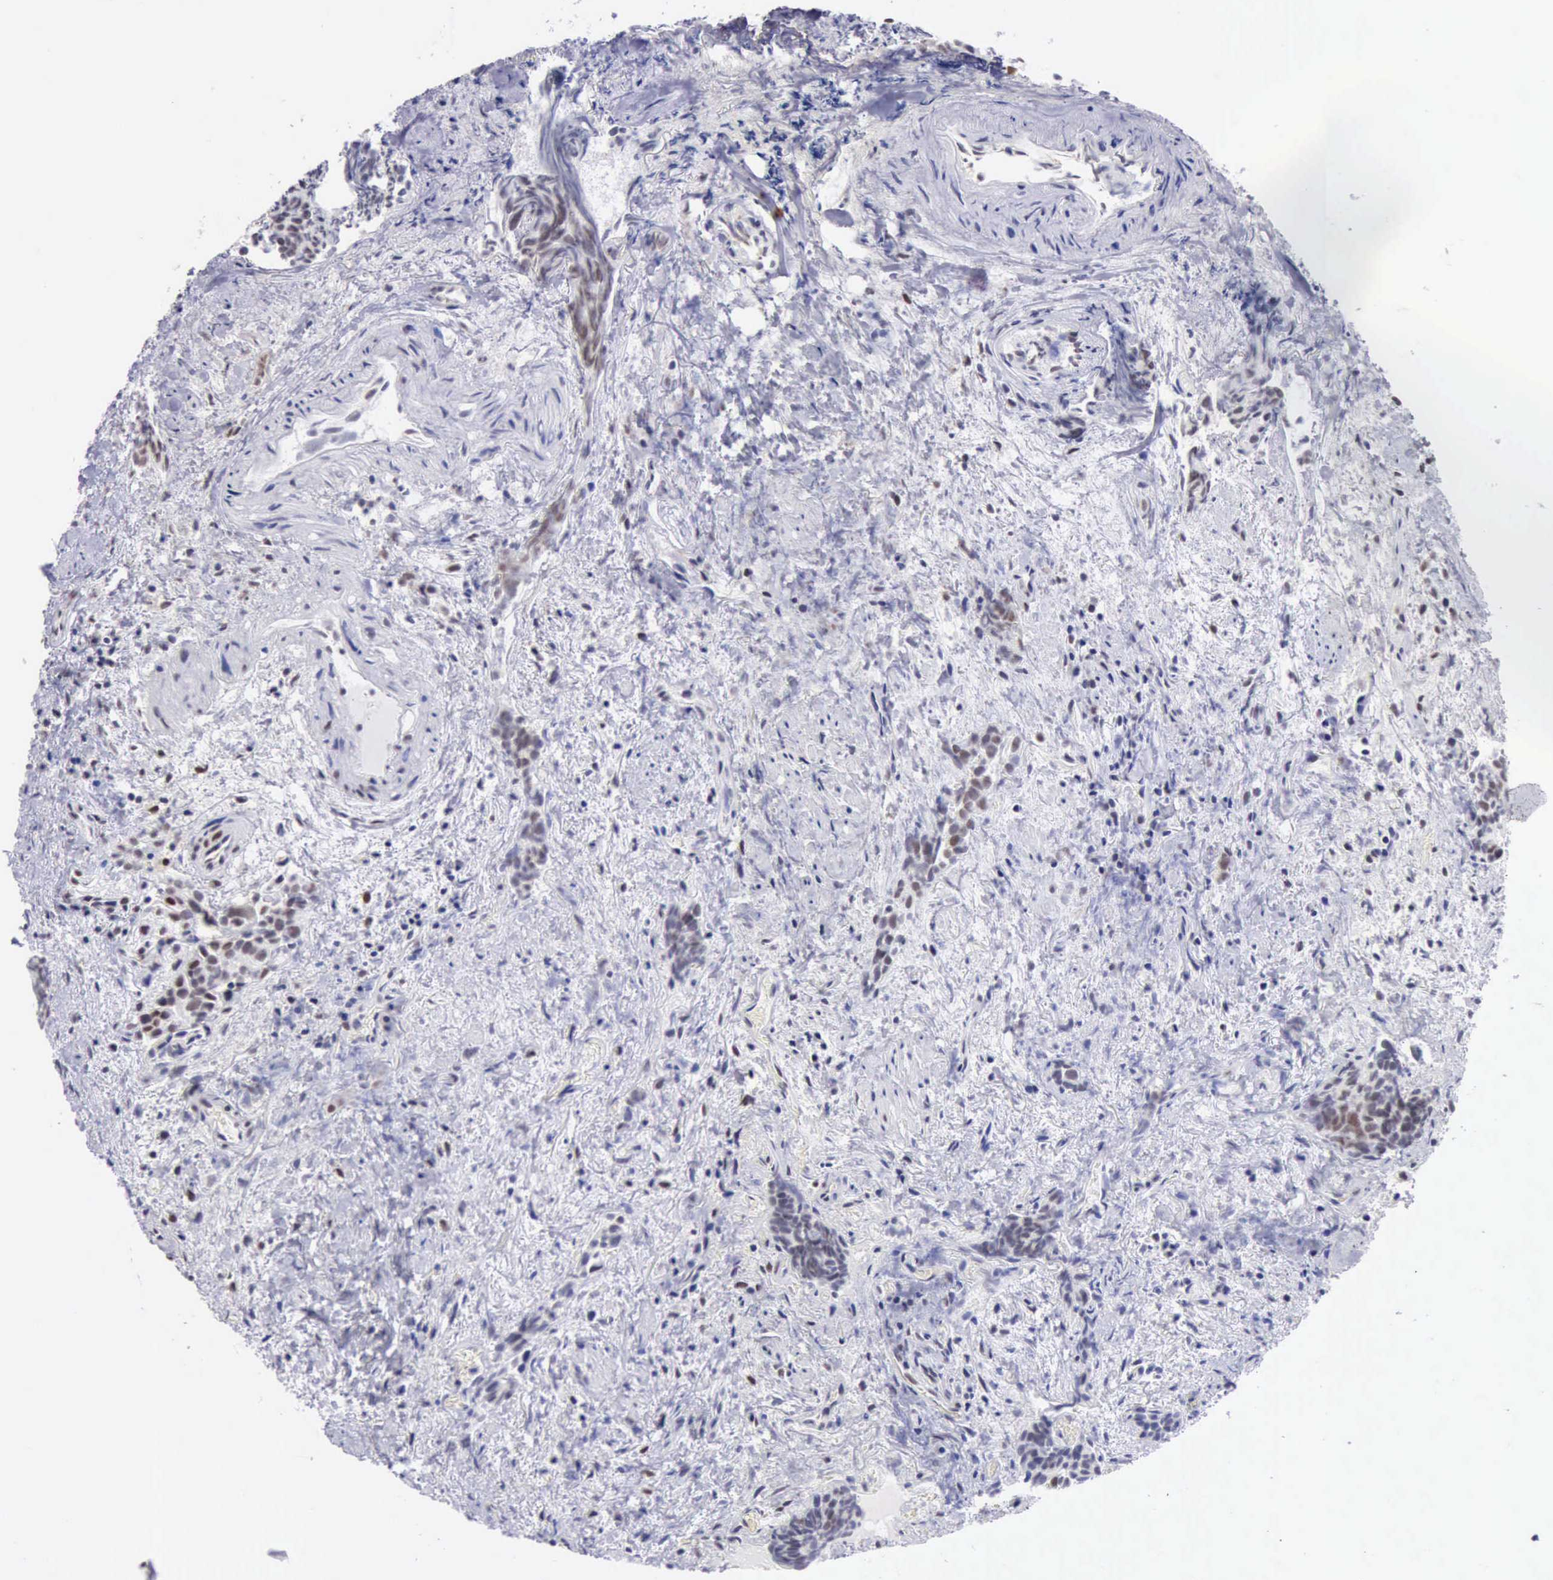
{"staining": {"intensity": "weak", "quantity": "<25%", "location": "nuclear"}, "tissue": "urothelial cancer", "cell_type": "Tumor cells", "image_type": "cancer", "snomed": [{"axis": "morphology", "description": "Urothelial carcinoma, High grade"}, {"axis": "topography", "description": "Urinary bladder"}], "caption": "Image shows no protein staining in tumor cells of high-grade urothelial carcinoma tissue.", "gene": "ERCC4", "patient": {"sex": "female", "age": 78}}